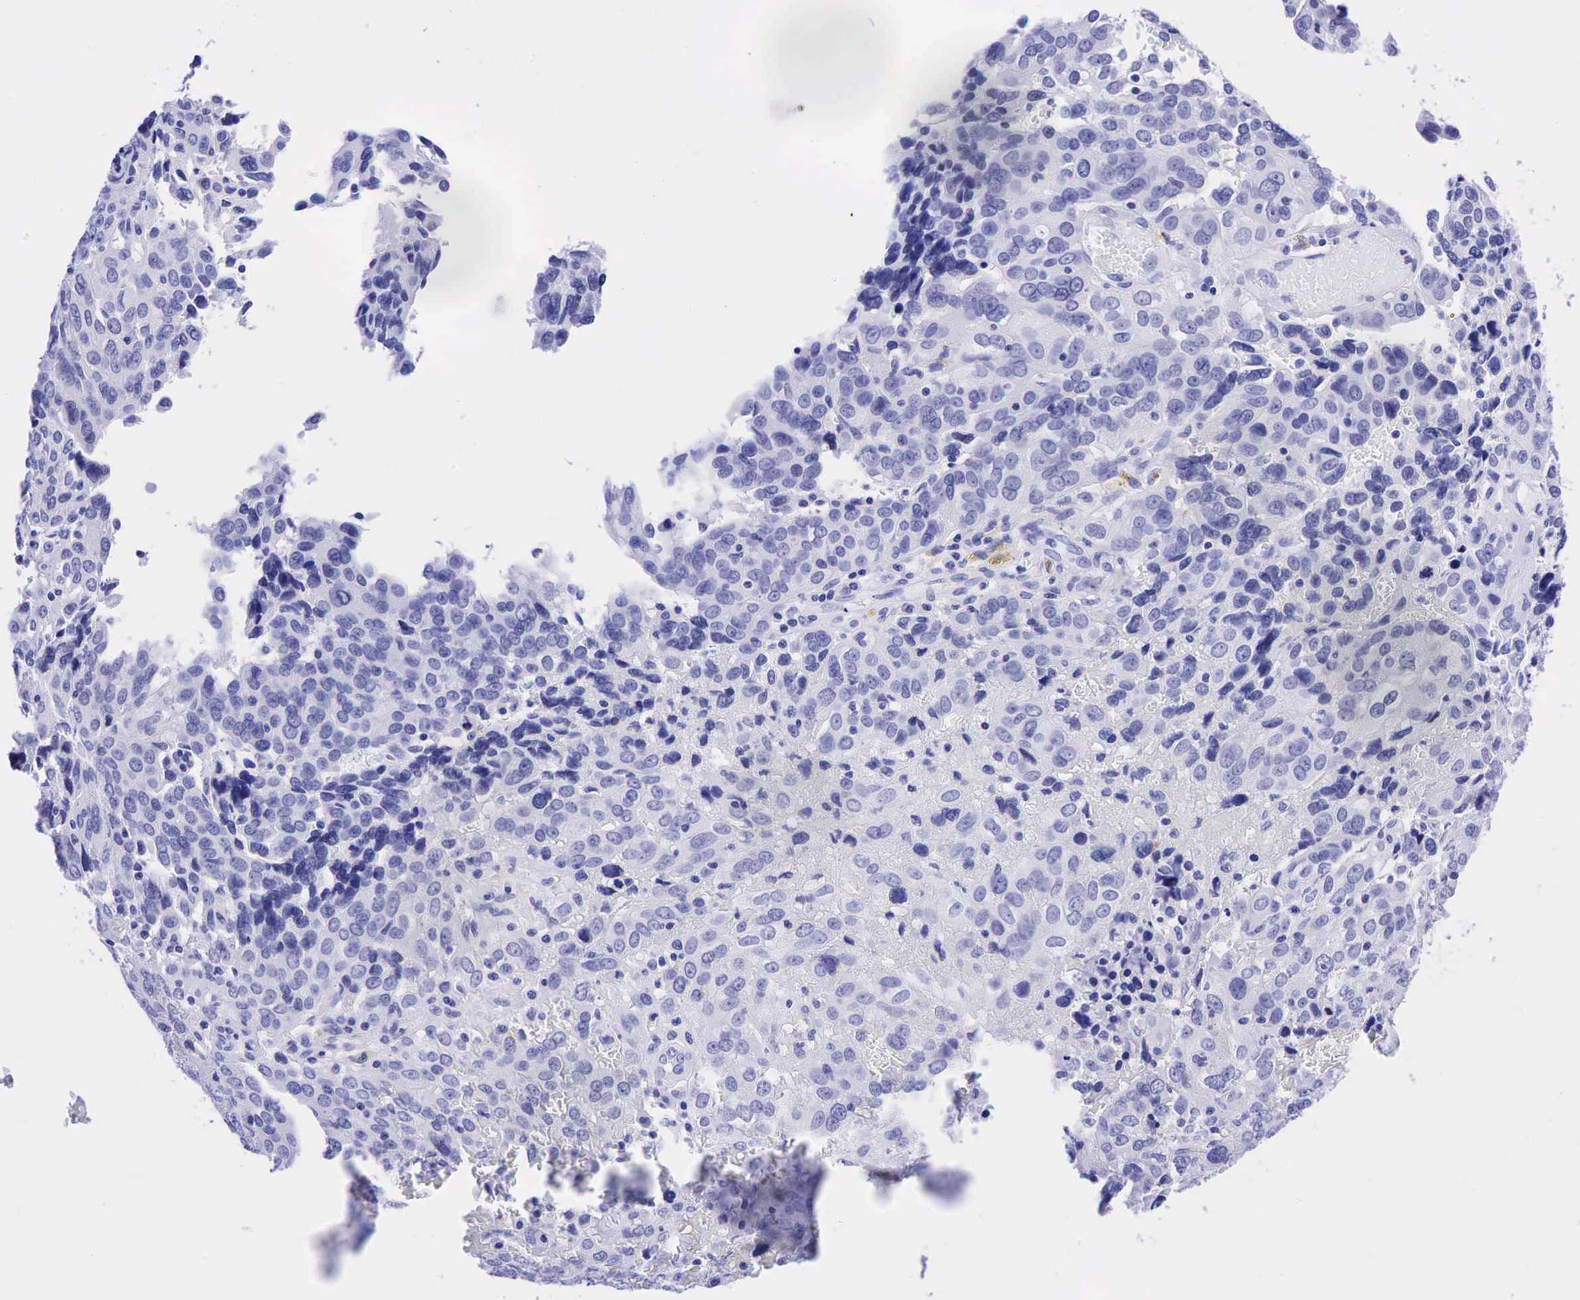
{"staining": {"intensity": "negative", "quantity": "none", "location": "none"}, "tissue": "ovarian cancer", "cell_type": "Tumor cells", "image_type": "cancer", "snomed": [{"axis": "morphology", "description": "Carcinoma, endometroid"}, {"axis": "topography", "description": "Ovary"}], "caption": "Tumor cells show no significant positivity in ovarian endometroid carcinoma.", "gene": "CHGA", "patient": {"sex": "female", "age": 75}}